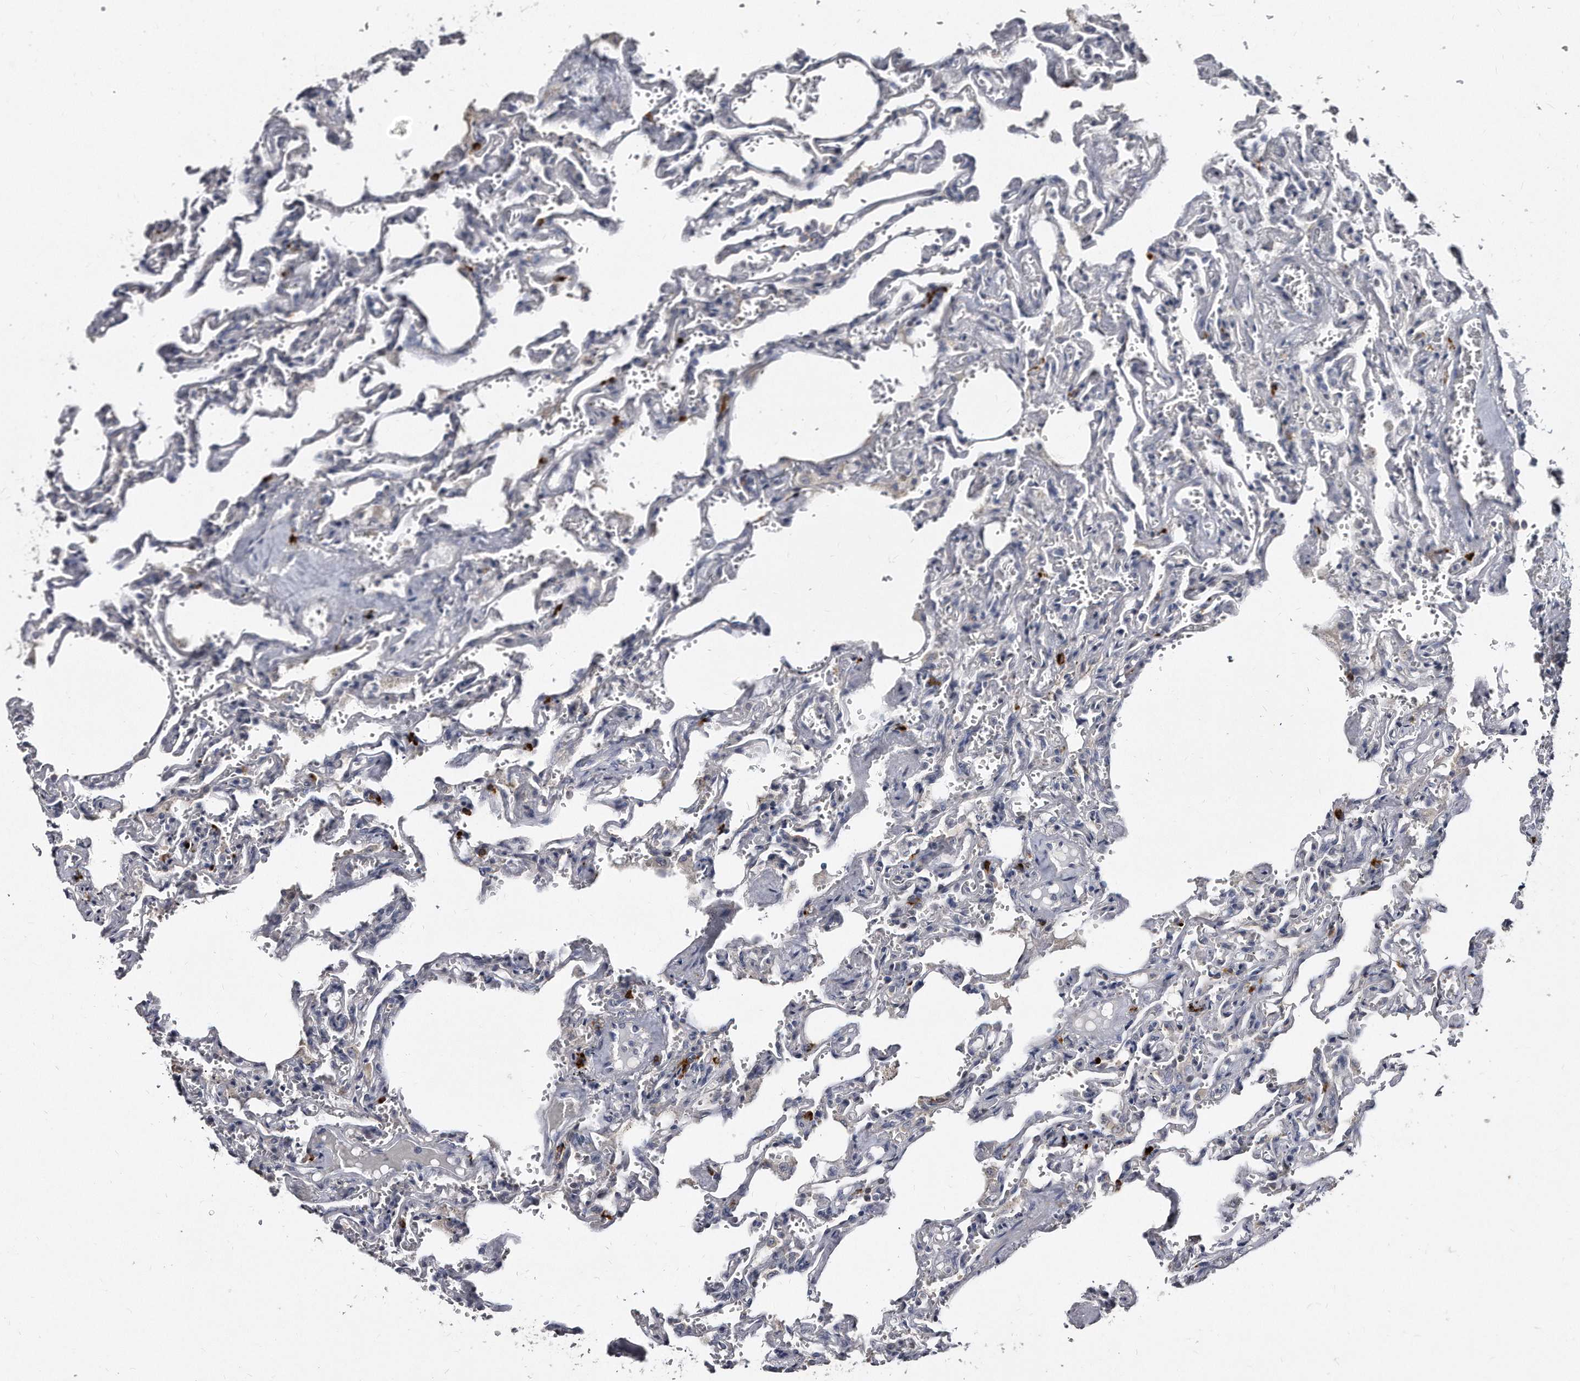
{"staining": {"intensity": "negative", "quantity": "none", "location": "none"}, "tissue": "lung", "cell_type": "Alveolar cells", "image_type": "normal", "snomed": [{"axis": "morphology", "description": "Normal tissue, NOS"}, {"axis": "topography", "description": "Lung"}], "caption": "This is a micrograph of immunohistochemistry (IHC) staining of benign lung, which shows no staining in alveolar cells. (DAB (3,3'-diaminobenzidine) immunohistochemistry, high magnification).", "gene": "KLHDC3", "patient": {"sex": "male", "age": 21}}